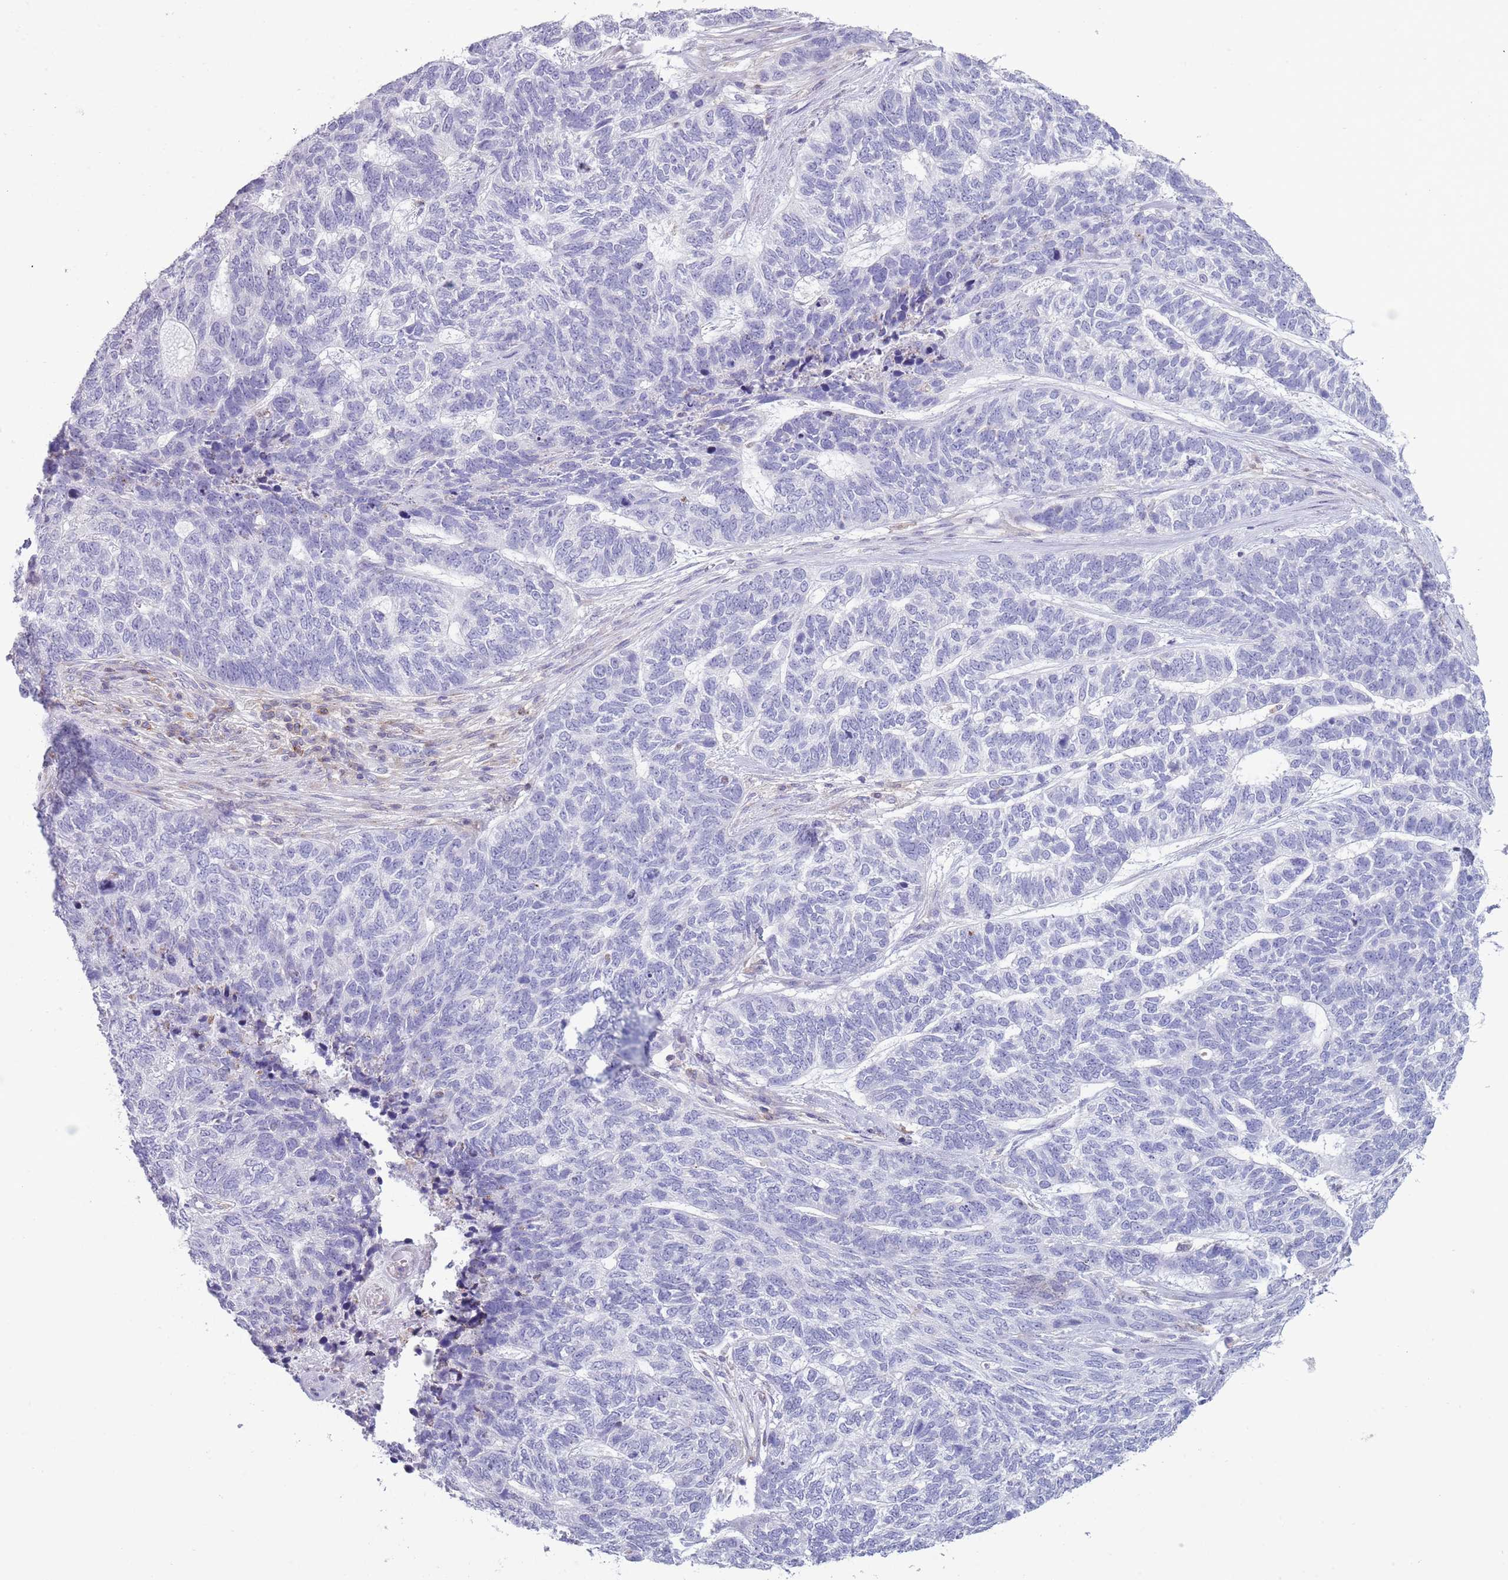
{"staining": {"intensity": "negative", "quantity": "none", "location": "none"}, "tissue": "skin cancer", "cell_type": "Tumor cells", "image_type": "cancer", "snomed": [{"axis": "morphology", "description": "Basal cell carcinoma"}, {"axis": "topography", "description": "Skin"}], "caption": "Tumor cells show no significant protein positivity in skin cancer. (DAB IHC with hematoxylin counter stain).", "gene": "ACSBG1", "patient": {"sex": "female", "age": 65}}